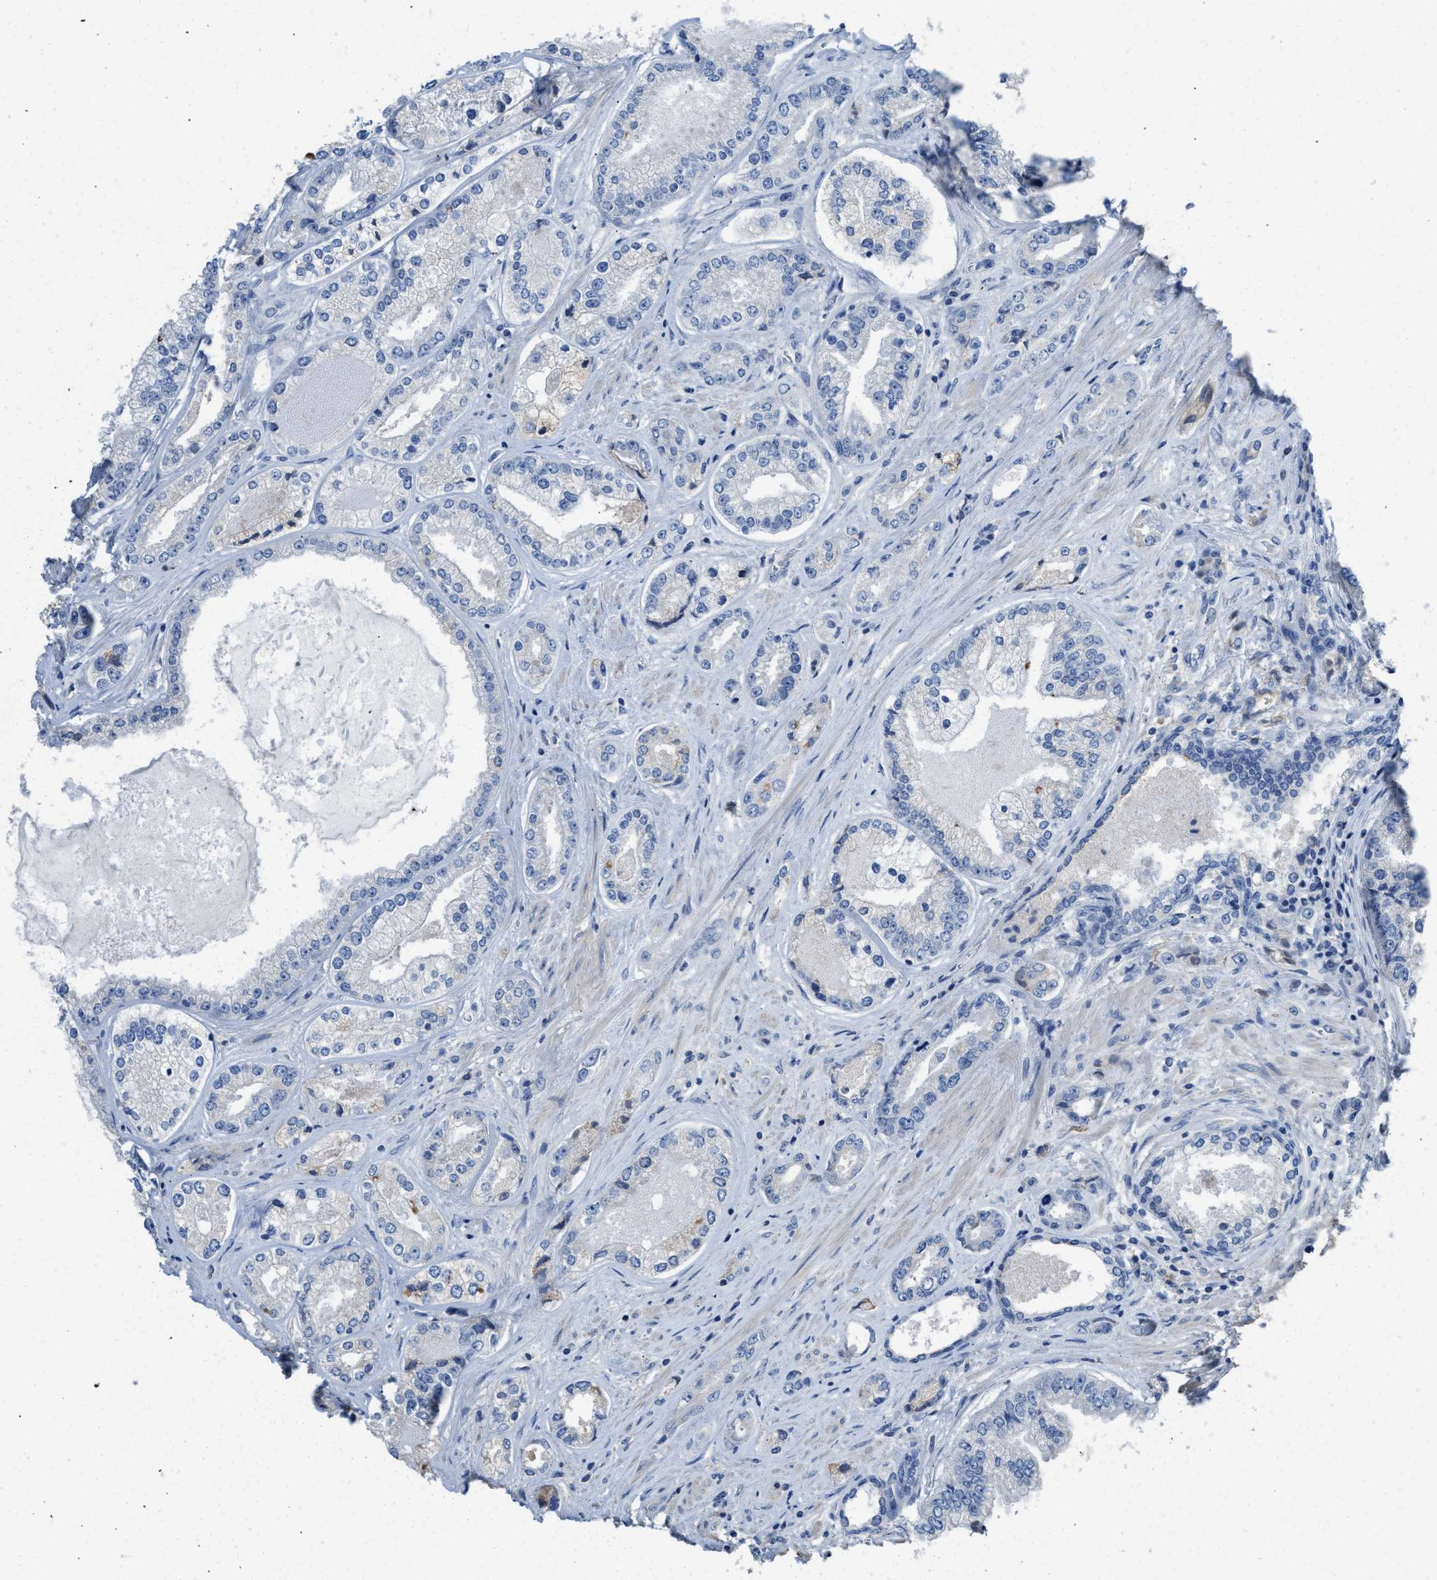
{"staining": {"intensity": "negative", "quantity": "none", "location": "none"}, "tissue": "prostate cancer", "cell_type": "Tumor cells", "image_type": "cancer", "snomed": [{"axis": "morphology", "description": "Adenocarcinoma, High grade"}, {"axis": "topography", "description": "Prostate"}], "caption": "Immunohistochemistry (IHC) image of neoplastic tissue: prostate cancer stained with DAB exhibits no significant protein positivity in tumor cells.", "gene": "C1S", "patient": {"sex": "male", "age": 61}}